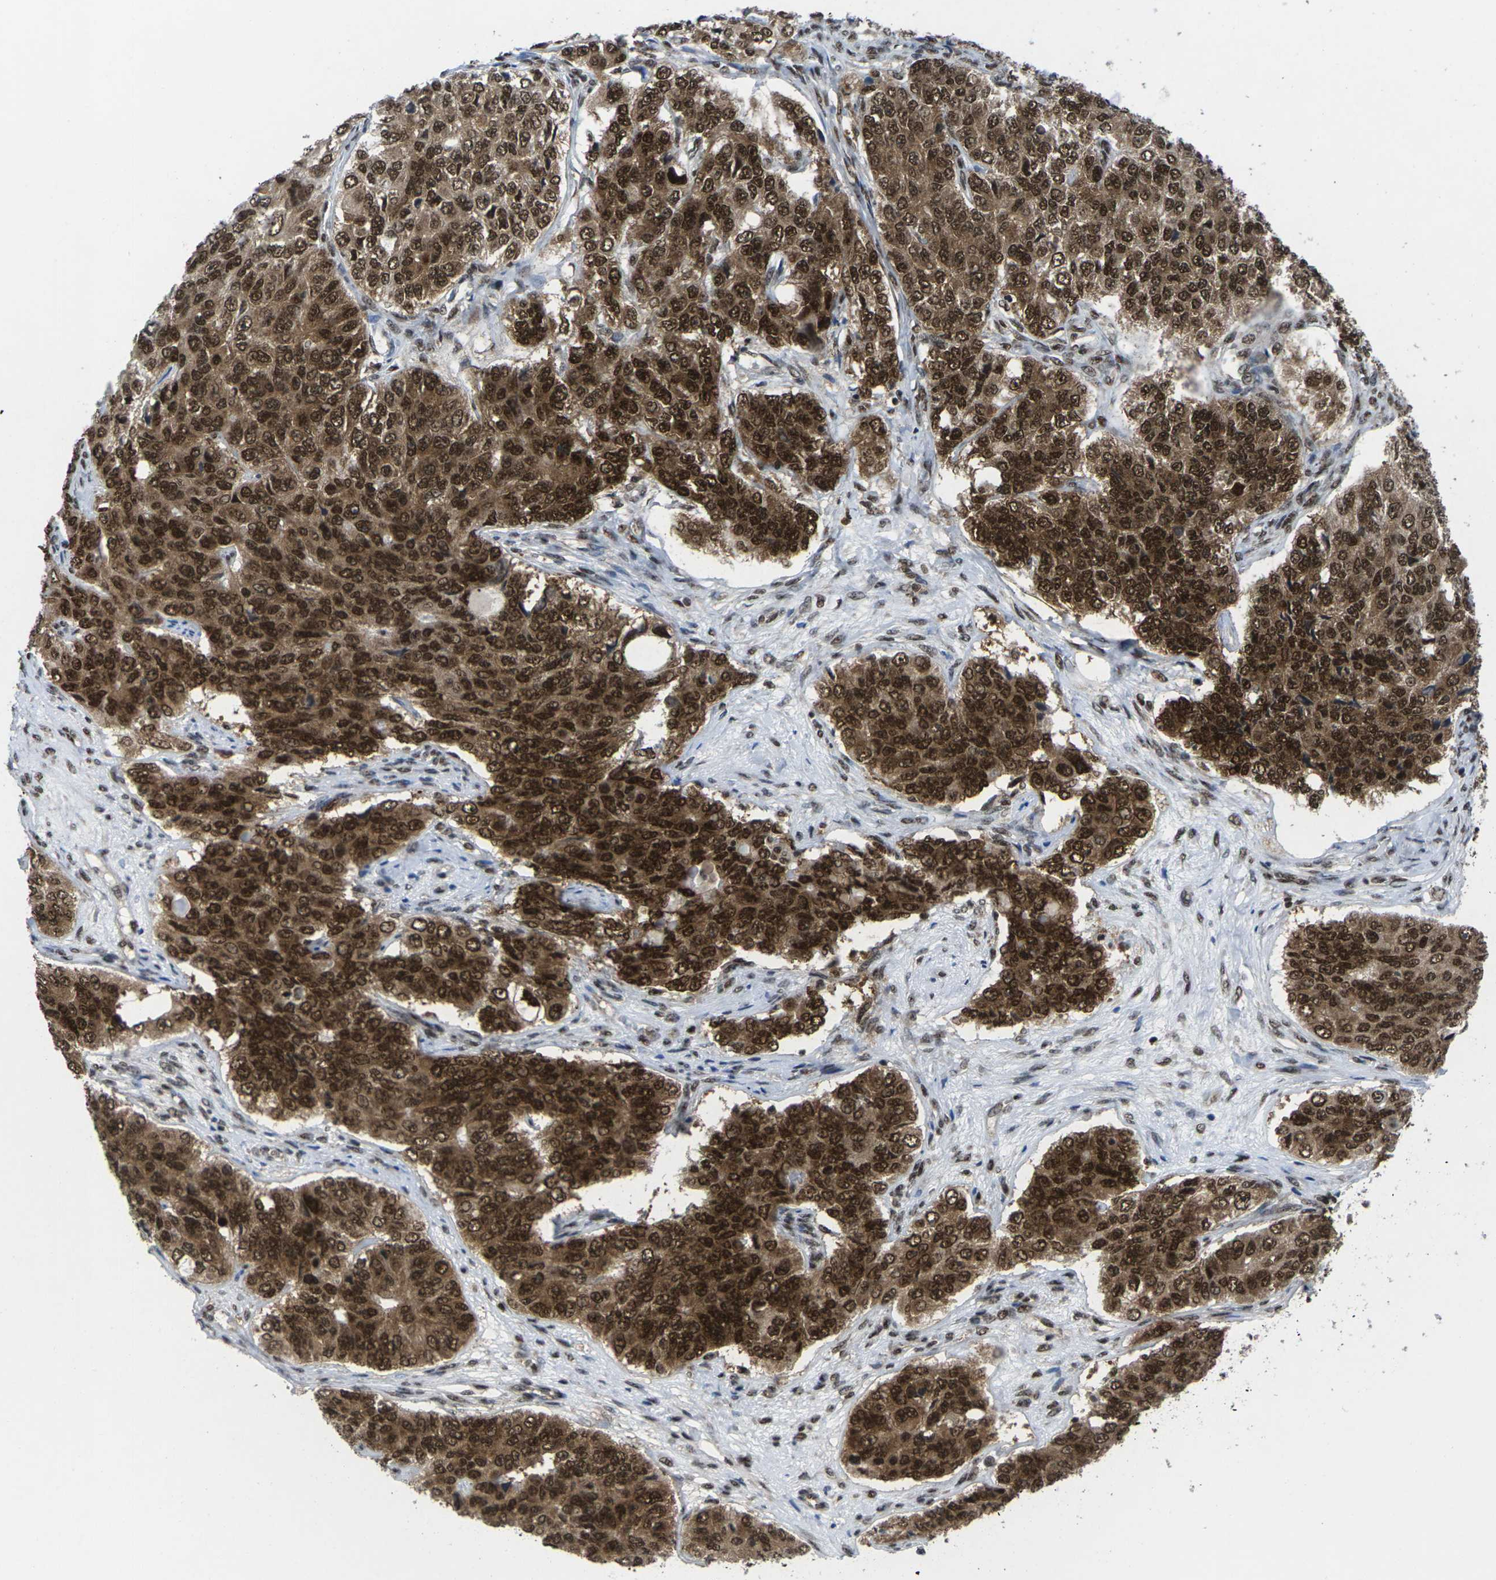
{"staining": {"intensity": "strong", "quantity": ">75%", "location": "cytoplasmic/membranous,nuclear"}, "tissue": "ovarian cancer", "cell_type": "Tumor cells", "image_type": "cancer", "snomed": [{"axis": "morphology", "description": "Carcinoma, endometroid"}, {"axis": "topography", "description": "Ovary"}], "caption": "This is an image of immunohistochemistry (IHC) staining of ovarian endometroid carcinoma, which shows strong staining in the cytoplasmic/membranous and nuclear of tumor cells.", "gene": "MAGOH", "patient": {"sex": "female", "age": 51}}